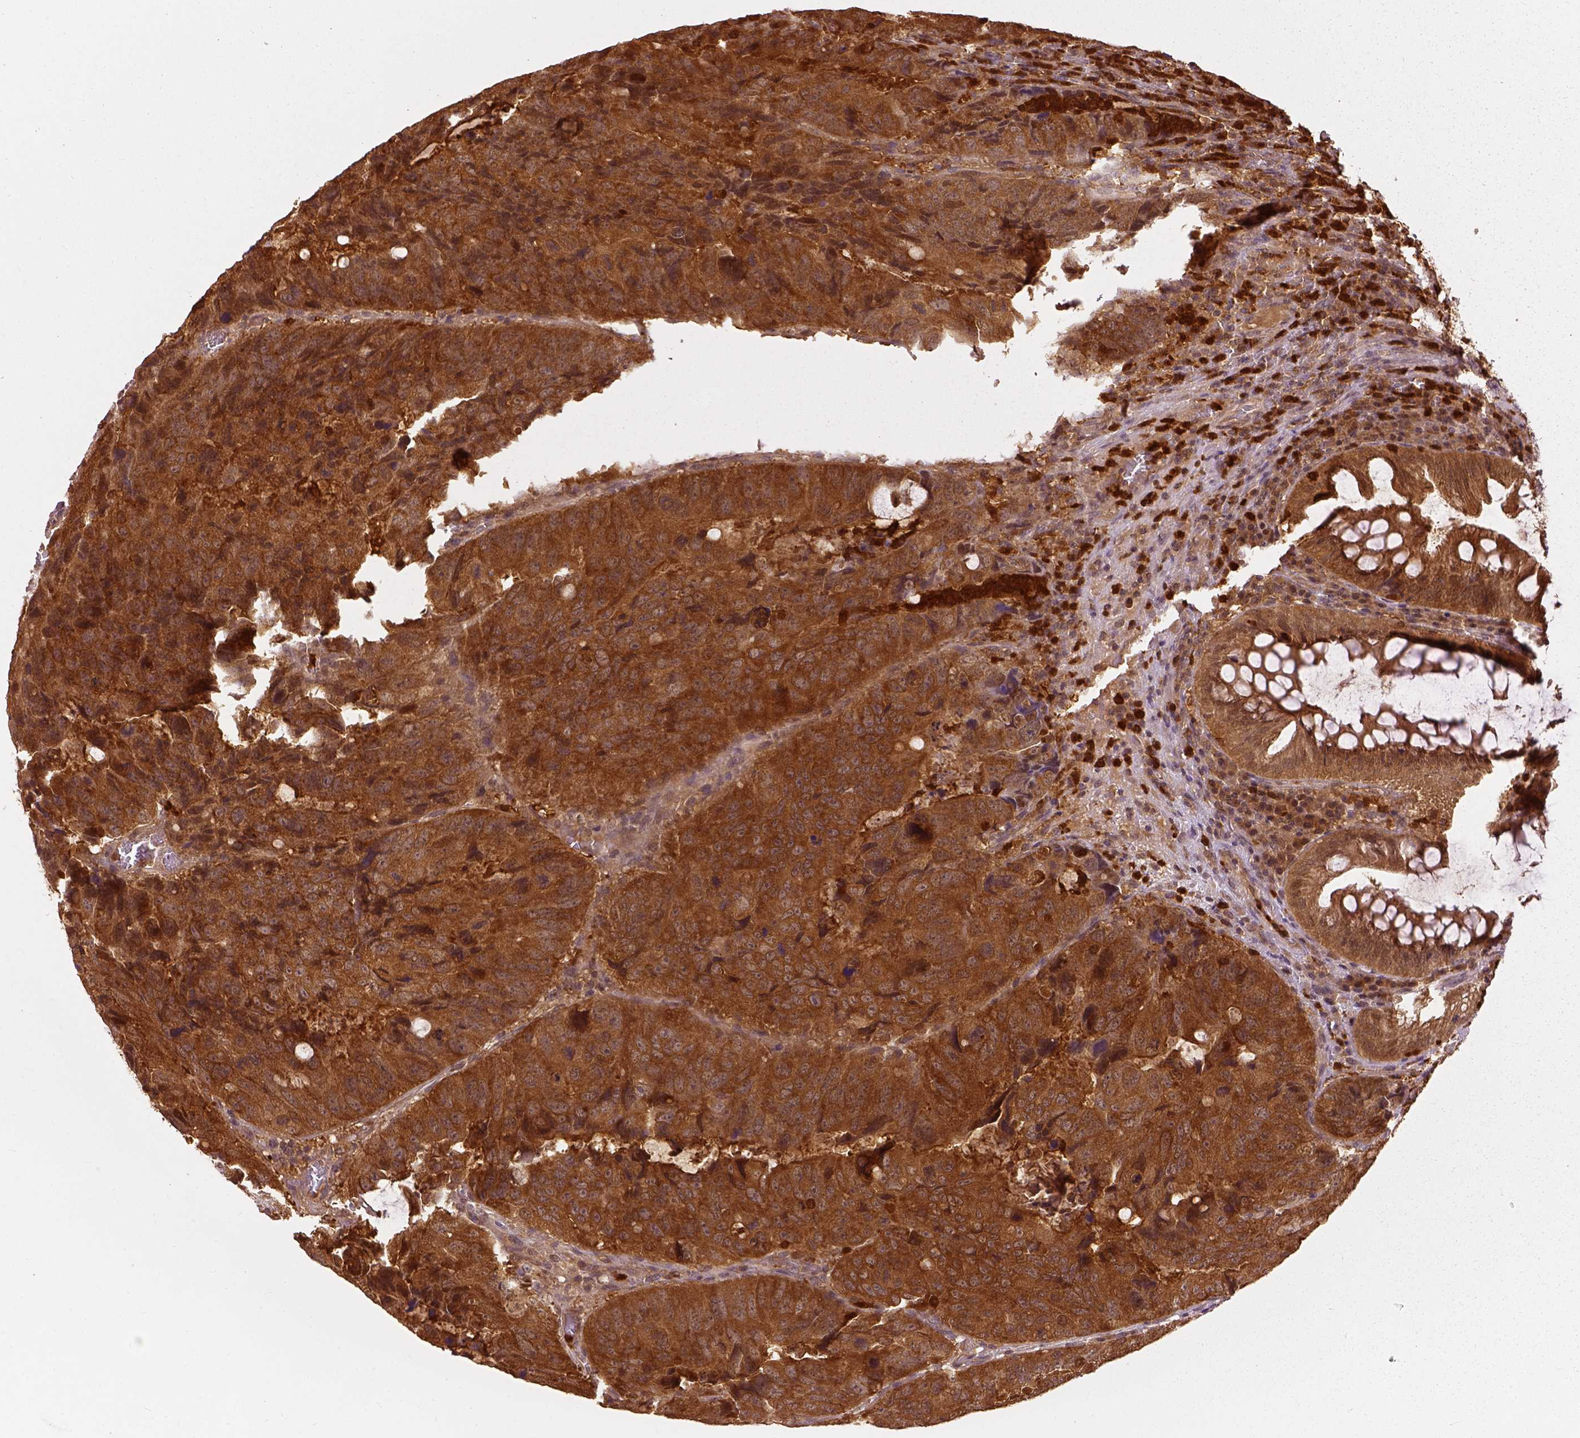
{"staining": {"intensity": "strong", "quantity": ">75%", "location": "cytoplasmic/membranous"}, "tissue": "colorectal cancer", "cell_type": "Tumor cells", "image_type": "cancer", "snomed": [{"axis": "morphology", "description": "Adenocarcinoma, NOS"}, {"axis": "topography", "description": "Colon"}], "caption": "Tumor cells display strong cytoplasmic/membranous staining in approximately >75% of cells in adenocarcinoma (colorectal).", "gene": "GPI", "patient": {"sex": "male", "age": 79}}